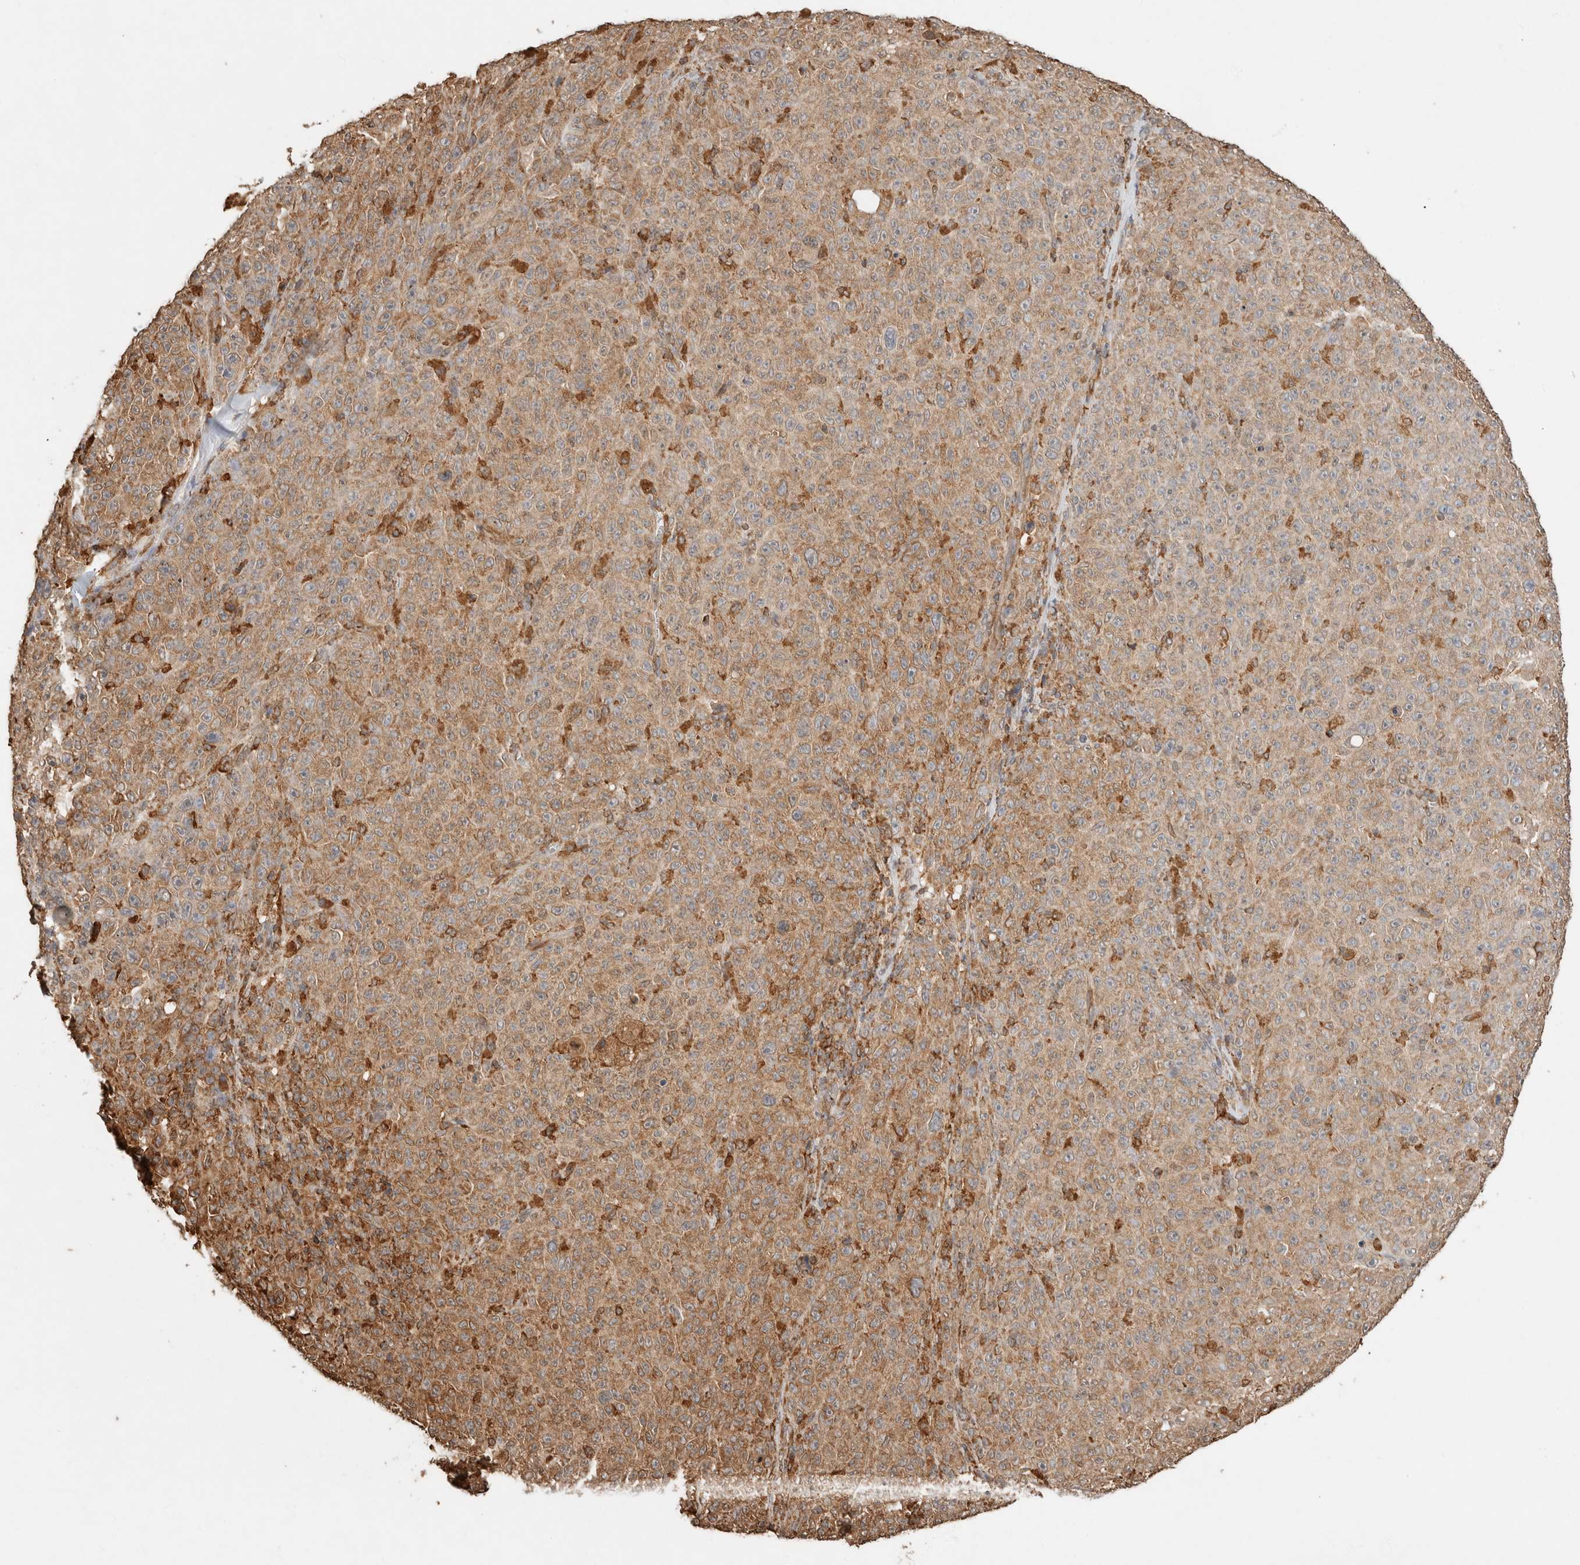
{"staining": {"intensity": "moderate", "quantity": ">75%", "location": "cytoplasmic/membranous"}, "tissue": "melanoma", "cell_type": "Tumor cells", "image_type": "cancer", "snomed": [{"axis": "morphology", "description": "Malignant melanoma, NOS"}, {"axis": "topography", "description": "Skin"}], "caption": "Moderate cytoplasmic/membranous staining for a protein is appreciated in approximately >75% of tumor cells of malignant melanoma using immunohistochemistry (IHC).", "gene": "ERAP1", "patient": {"sex": "female", "age": 82}}